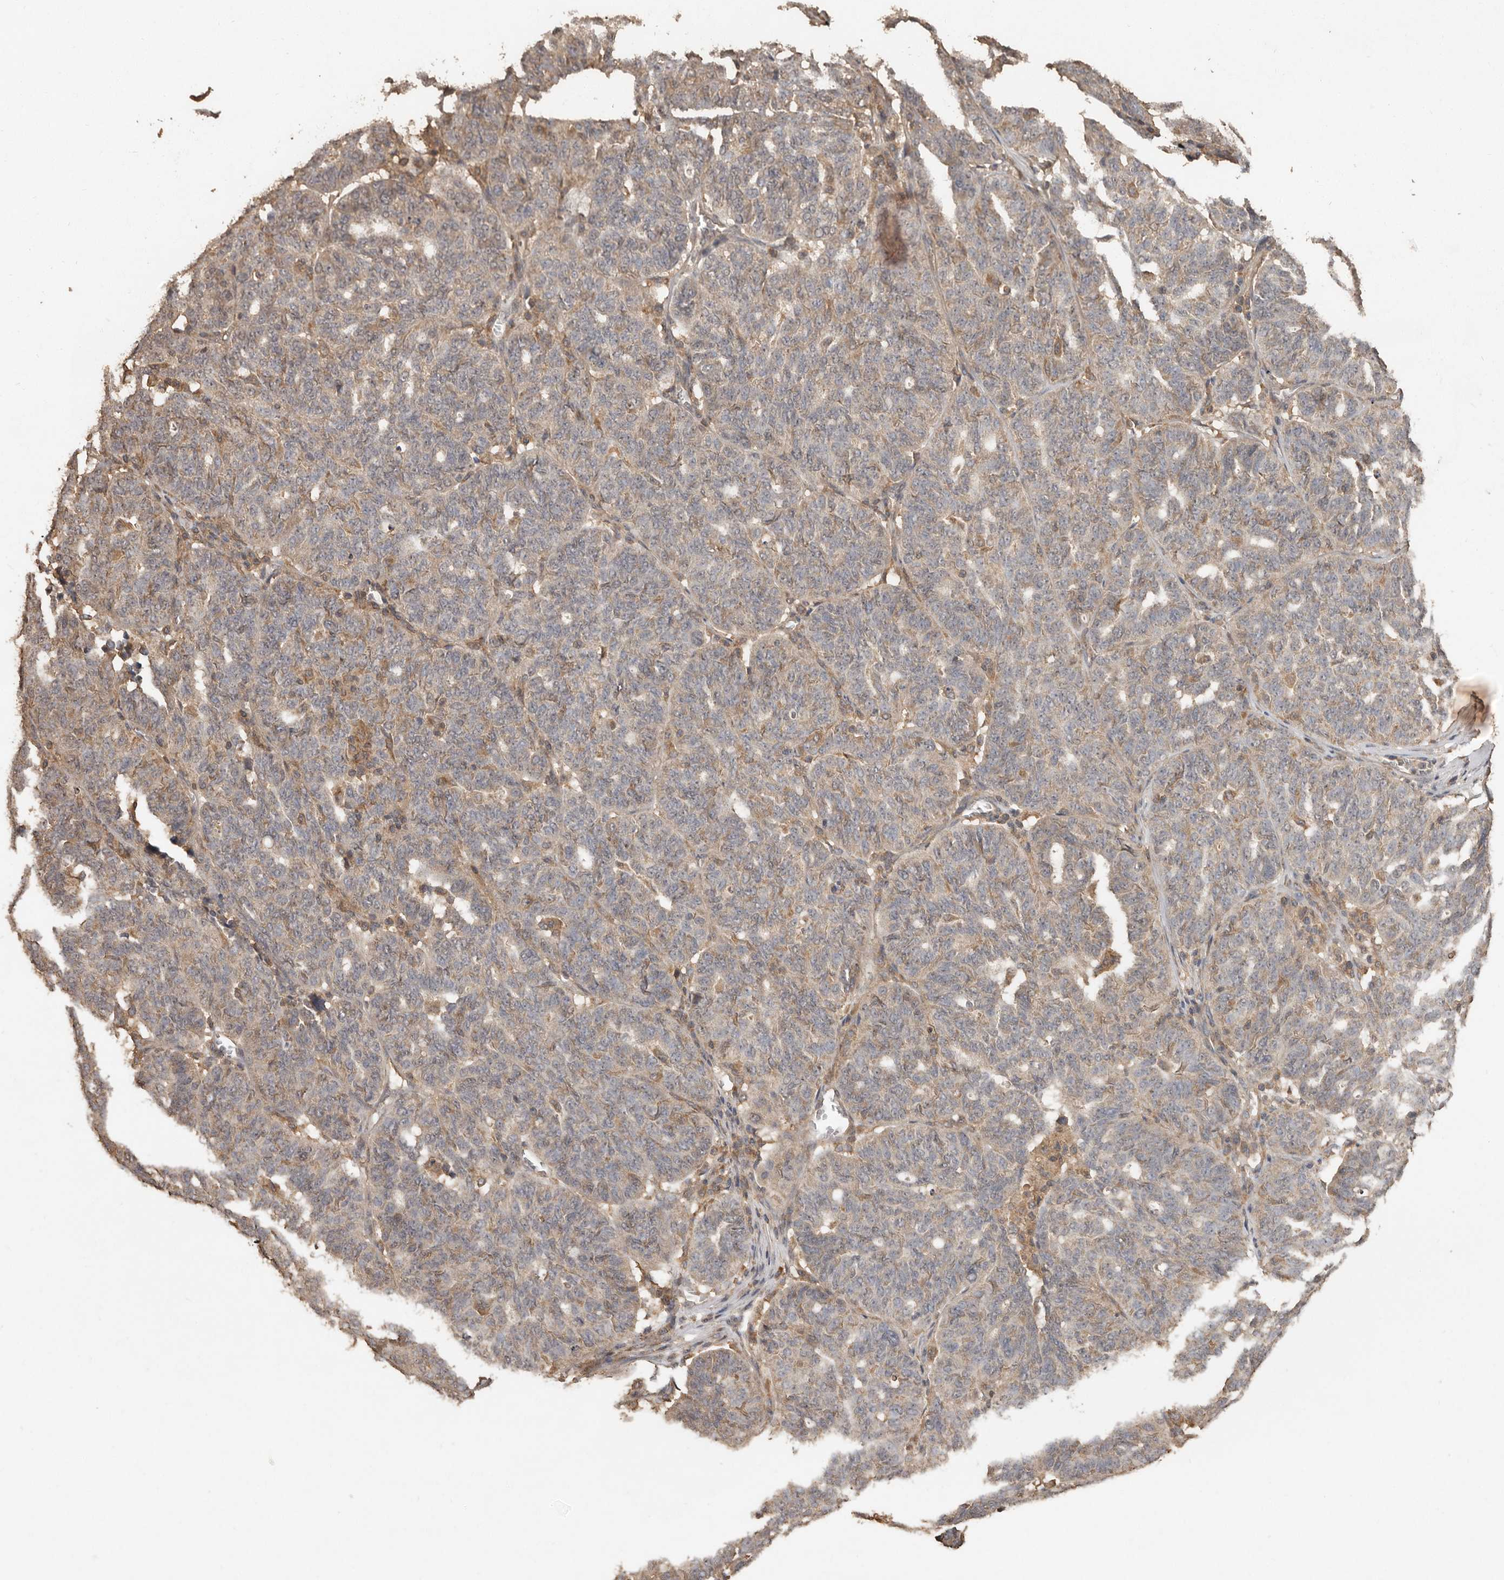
{"staining": {"intensity": "weak", "quantity": ">75%", "location": "cytoplasmic/membranous"}, "tissue": "ovarian cancer", "cell_type": "Tumor cells", "image_type": "cancer", "snomed": [{"axis": "morphology", "description": "Cystadenocarcinoma, serous, NOS"}, {"axis": "topography", "description": "Ovary"}], "caption": "The image shows staining of serous cystadenocarcinoma (ovarian), revealing weak cytoplasmic/membranous protein expression (brown color) within tumor cells.", "gene": "RWDD1", "patient": {"sex": "female", "age": 59}}